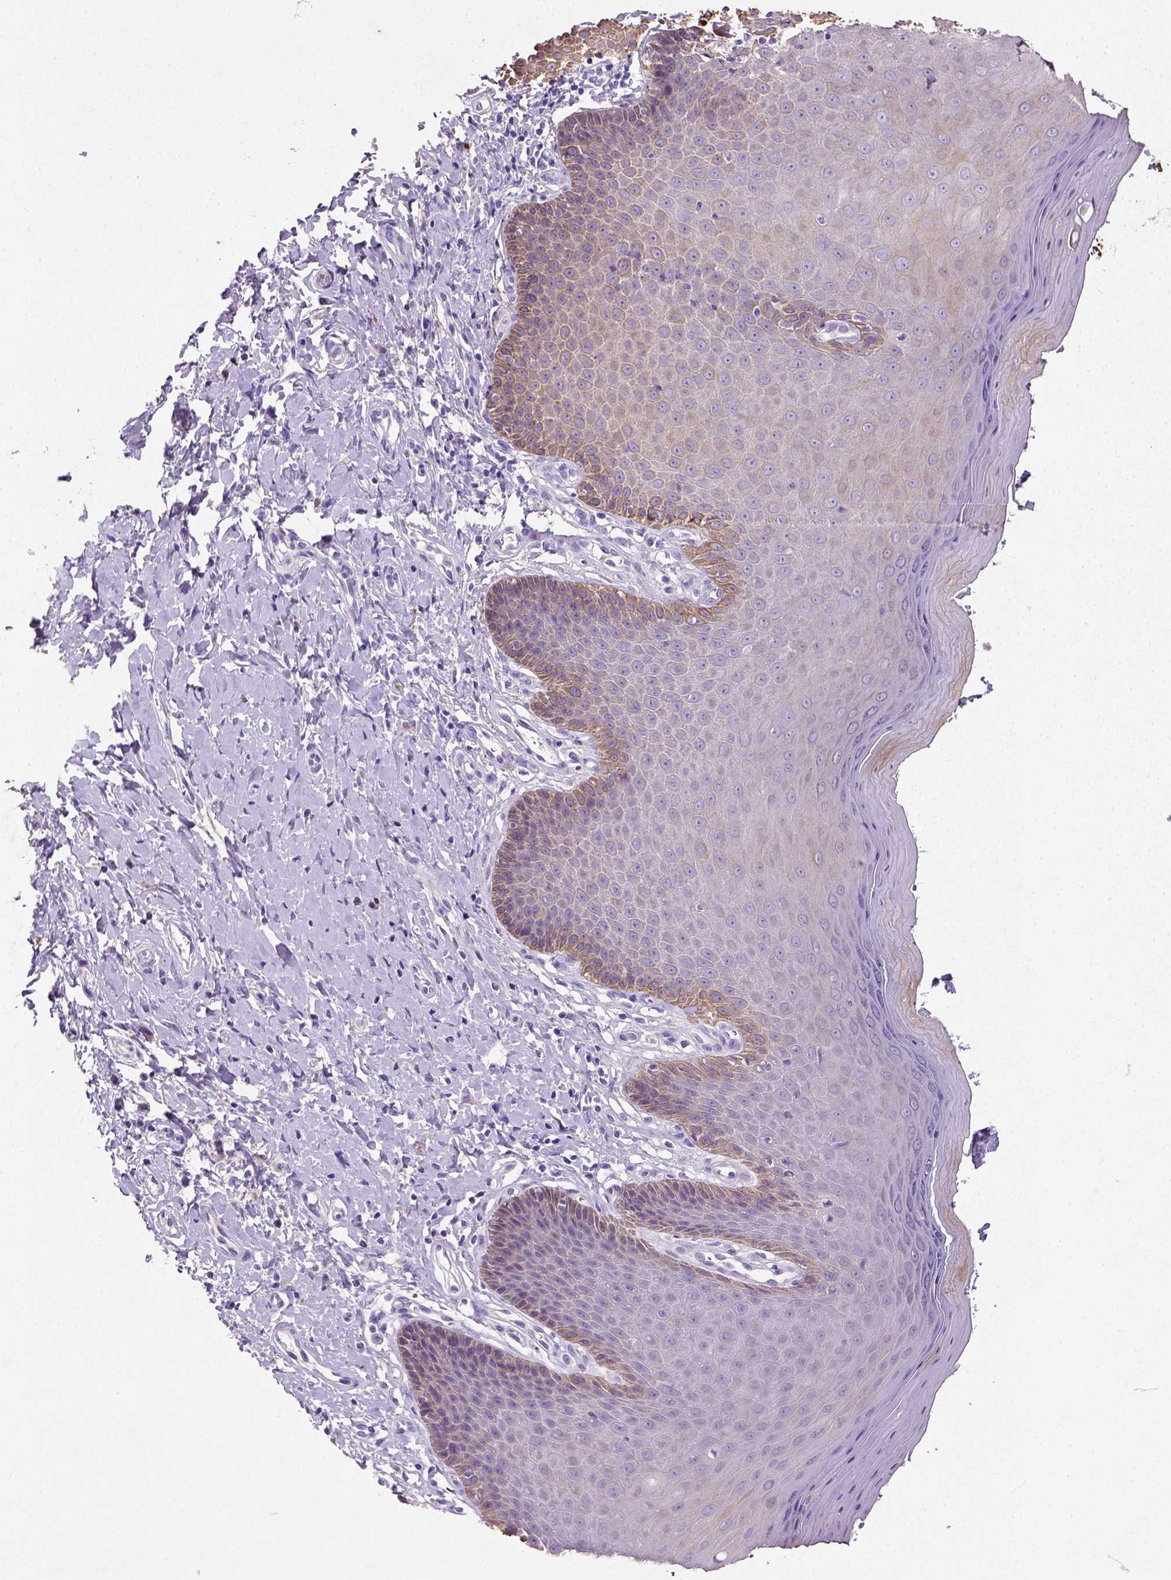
{"staining": {"intensity": "moderate", "quantity": "<25%", "location": "cytoplasmic/membranous"}, "tissue": "vagina", "cell_type": "Squamous epithelial cells", "image_type": "normal", "snomed": [{"axis": "morphology", "description": "Normal tissue, NOS"}, {"axis": "topography", "description": "Vagina"}], "caption": "Immunohistochemistry (IHC) image of unremarkable vagina: human vagina stained using immunohistochemistry (IHC) exhibits low levels of moderate protein expression localized specifically in the cytoplasmic/membranous of squamous epithelial cells, appearing as a cytoplasmic/membranous brown color.", "gene": "NUDT2", "patient": {"sex": "female", "age": 83}}